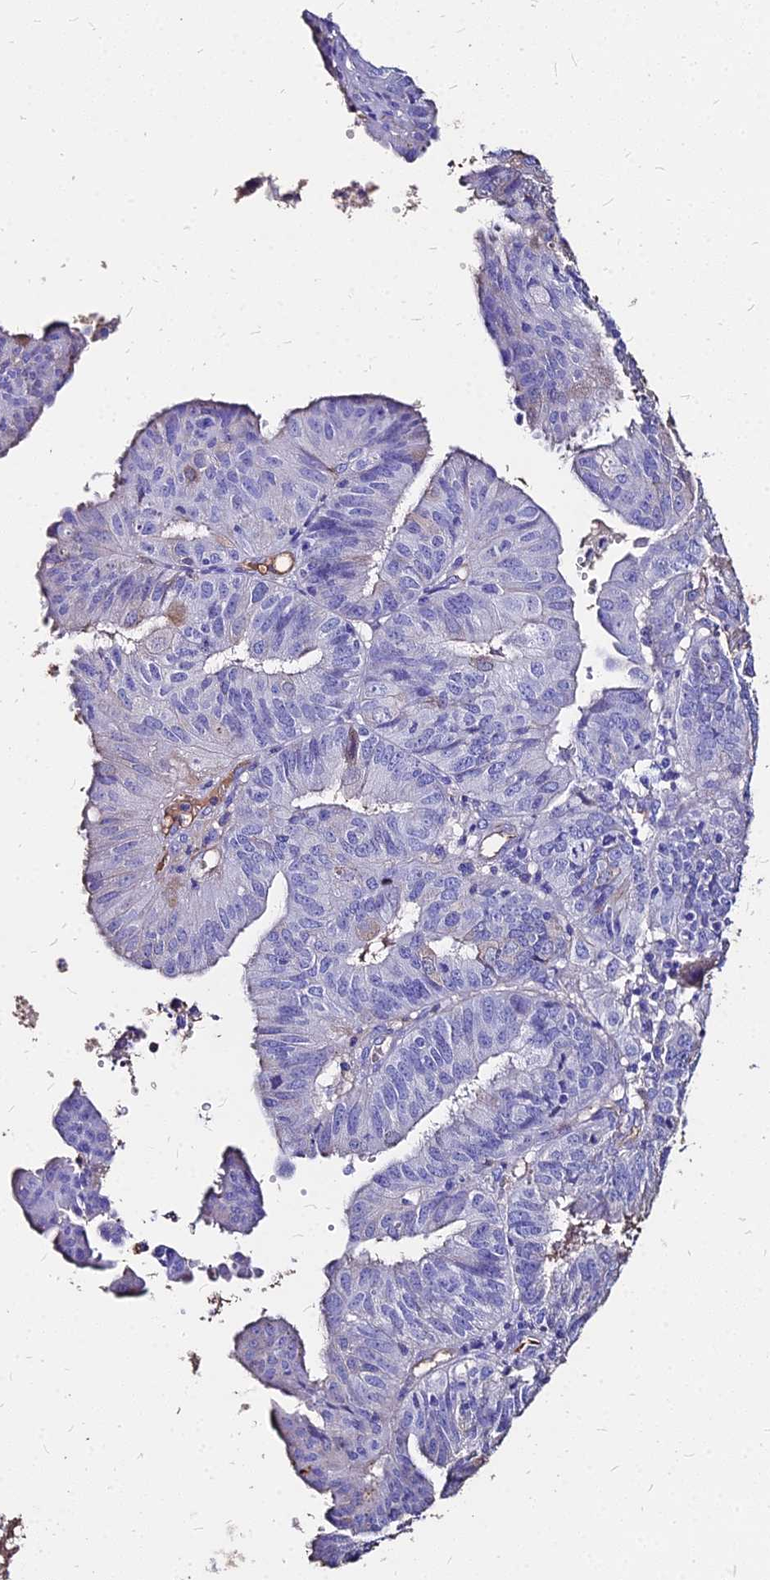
{"staining": {"intensity": "negative", "quantity": "none", "location": "none"}, "tissue": "endometrial cancer", "cell_type": "Tumor cells", "image_type": "cancer", "snomed": [{"axis": "morphology", "description": "Adenocarcinoma, NOS"}, {"axis": "topography", "description": "Endometrium"}], "caption": "There is no significant expression in tumor cells of endometrial cancer (adenocarcinoma).", "gene": "NME5", "patient": {"sex": "female", "age": 56}}